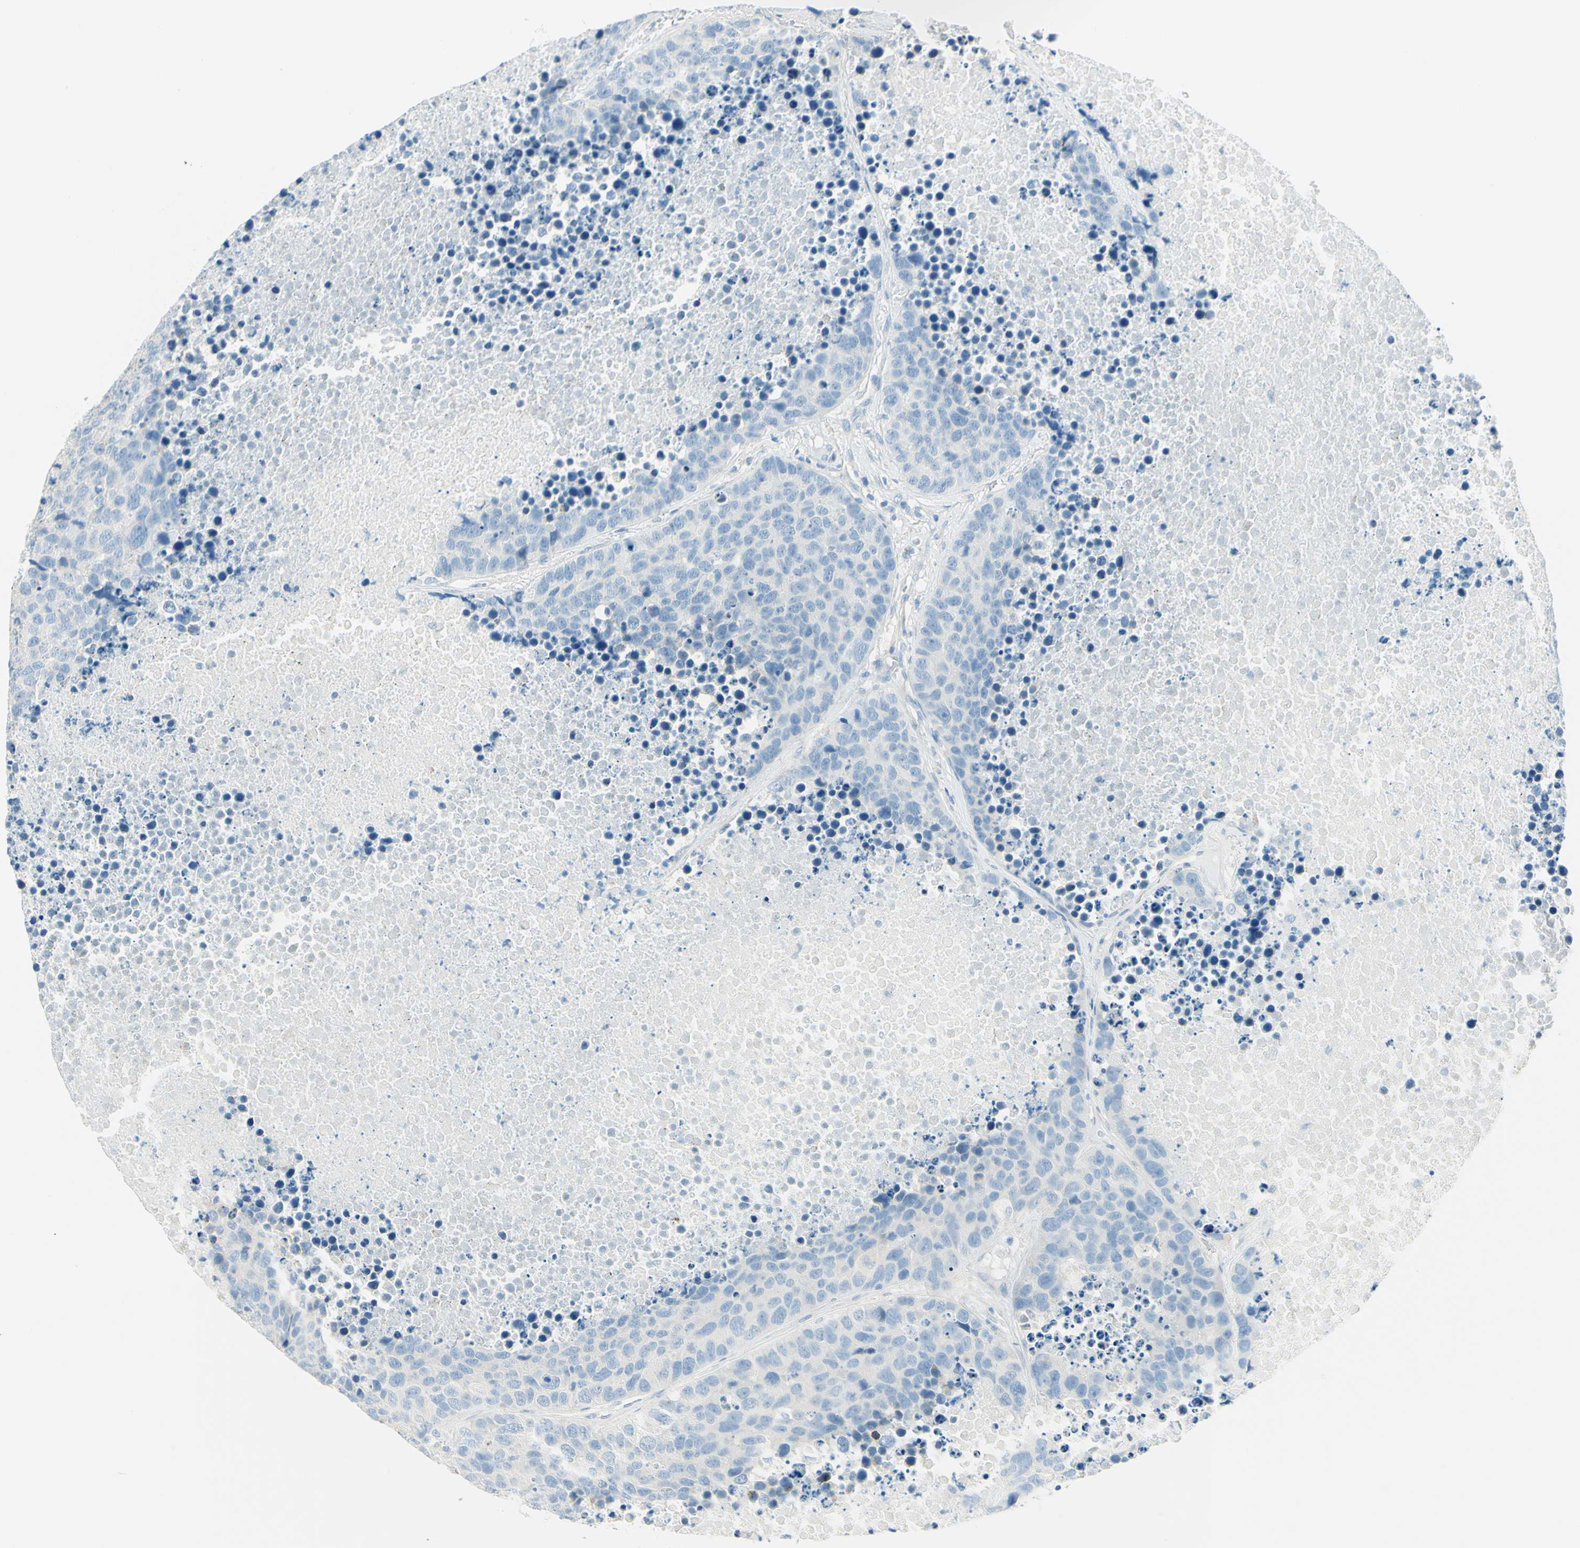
{"staining": {"intensity": "negative", "quantity": "none", "location": "none"}, "tissue": "carcinoid", "cell_type": "Tumor cells", "image_type": "cancer", "snomed": [{"axis": "morphology", "description": "Carcinoid, malignant, NOS"}, {"axis": "topography", "description": "Lung"}], "caption": "The image demonstrates no significant positivity in tumor cells of carcinoid.", "gene": "NCBP2L", "patient": {"sex": "male", "age": 60}}